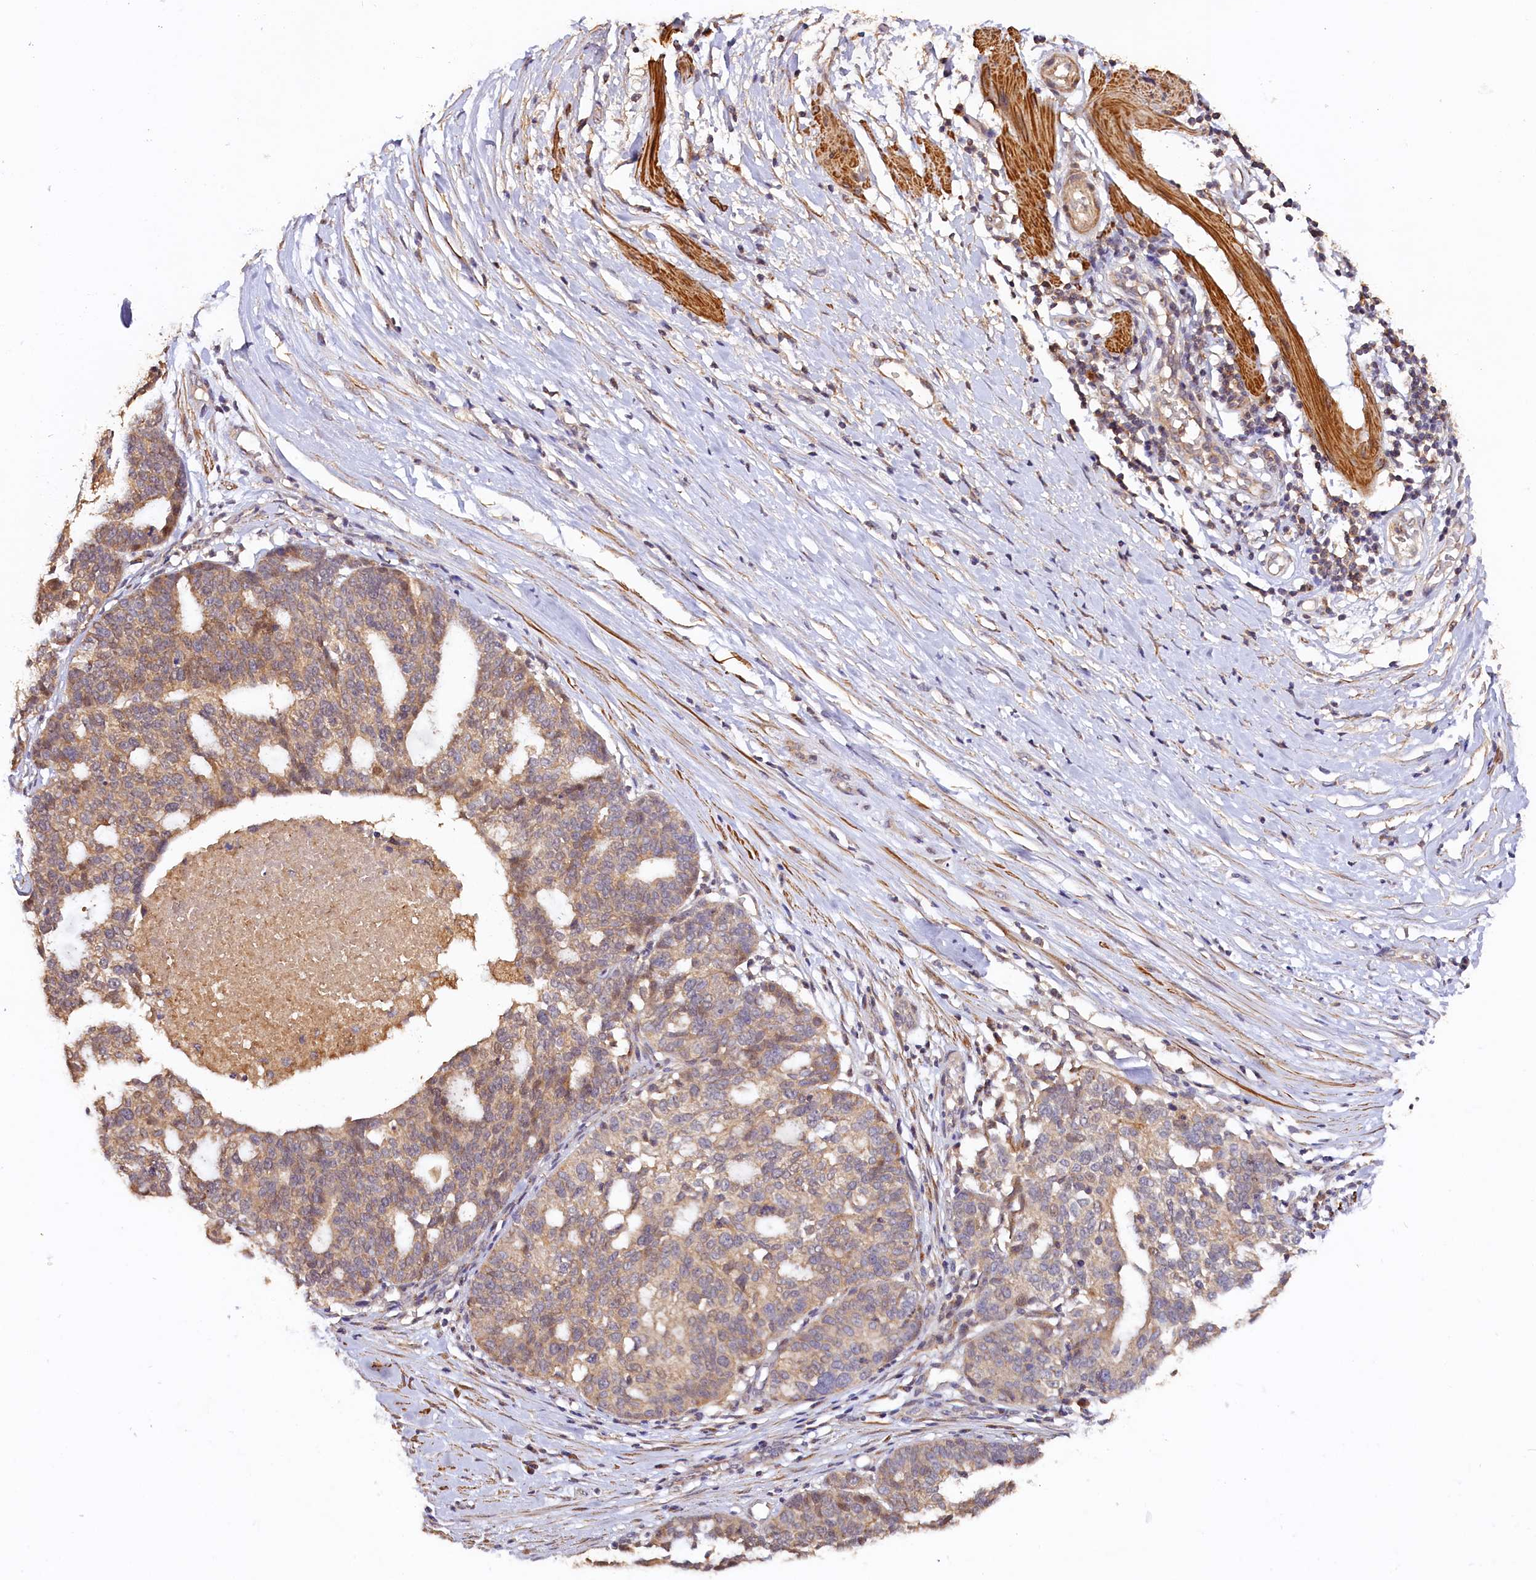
{"staining": {"intensity": "moderate", "quantity": ">75%", "location": "cytoplasmic/membranous"}, "tissue": "ovarian cancer", "cell_type": "Tumor cells", "image_type": "cancer", "snomed": [{"axis": "morphology", "description": "Cystadenocarcinoma, serous, NOS"}, {"axis": "topography", "description": "Ovary"}], "caption": "Tumor cells exhibit moderate cytoplasmic/membranous positivity in approximately >75% of cells in ovarian cancer (serous cystadenocarcinoma).", "gene": "TANGO6", "patient": {"sex": "female", "age": 59}}